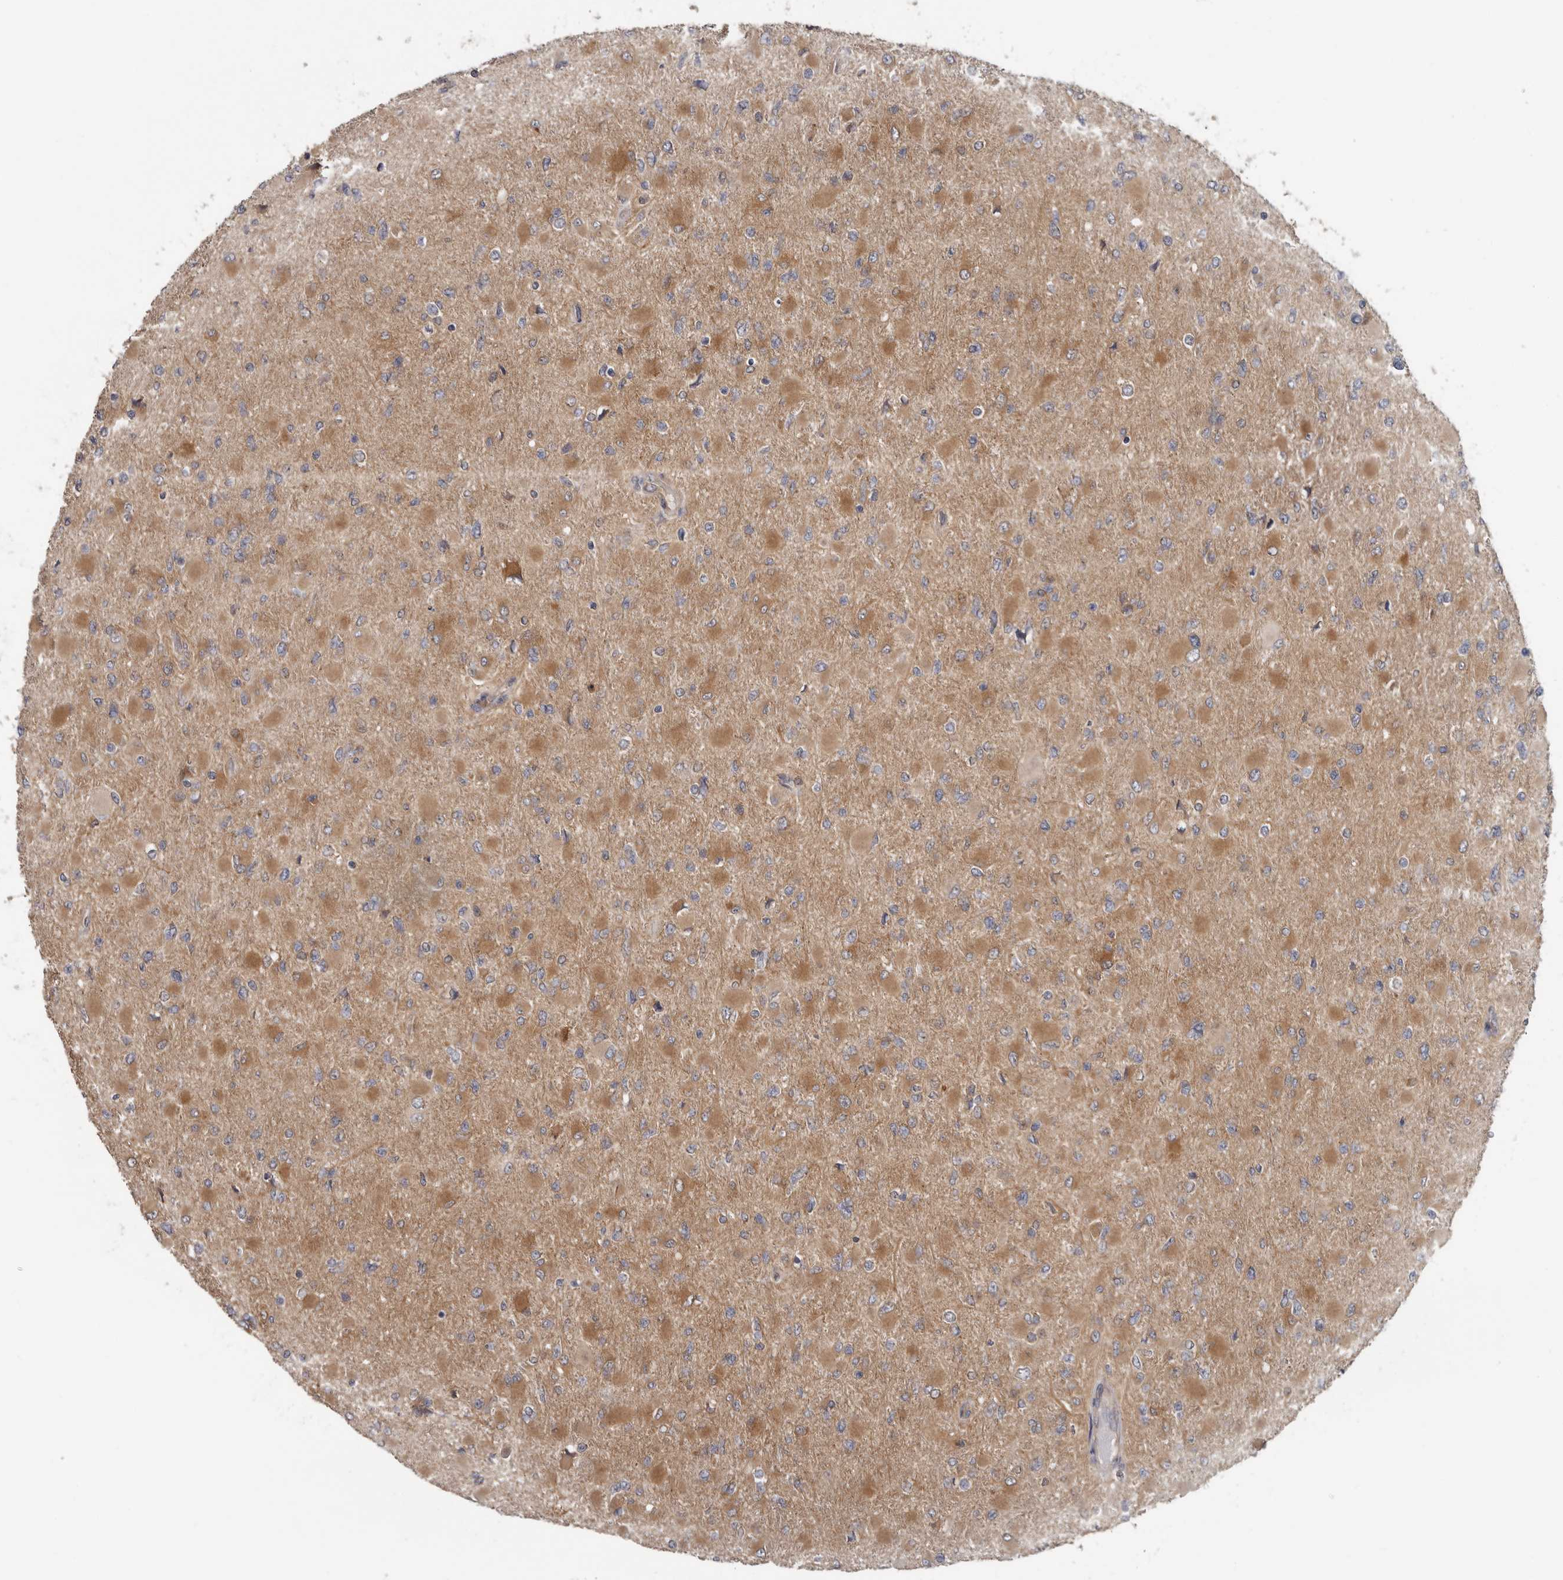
{"staining": {"intensity": "moderate", "quantity": ">75%", "location": "cytoplasmic/membranous"}, "tissue": "glioma", "cell_type": "Tumor cells", "image_type": "cancer", "snomed": [{"axis": "morphology", "description": "Glioma, malignant, High grade"}, {"axis": "topography", "description": "Cerebral cortex"}], "caption": "Brown immunohistochemical staining in malignant high-grade glioma displays moderate cytoplasmic/membranous expression in approximately >75% of tumor cells. (DAB (3,3'-diaminobenzidine) IHC with brightfield microscopy, high magnification).", "gene": "HINT3", "patient": {"sex": "female", "age": 36}}